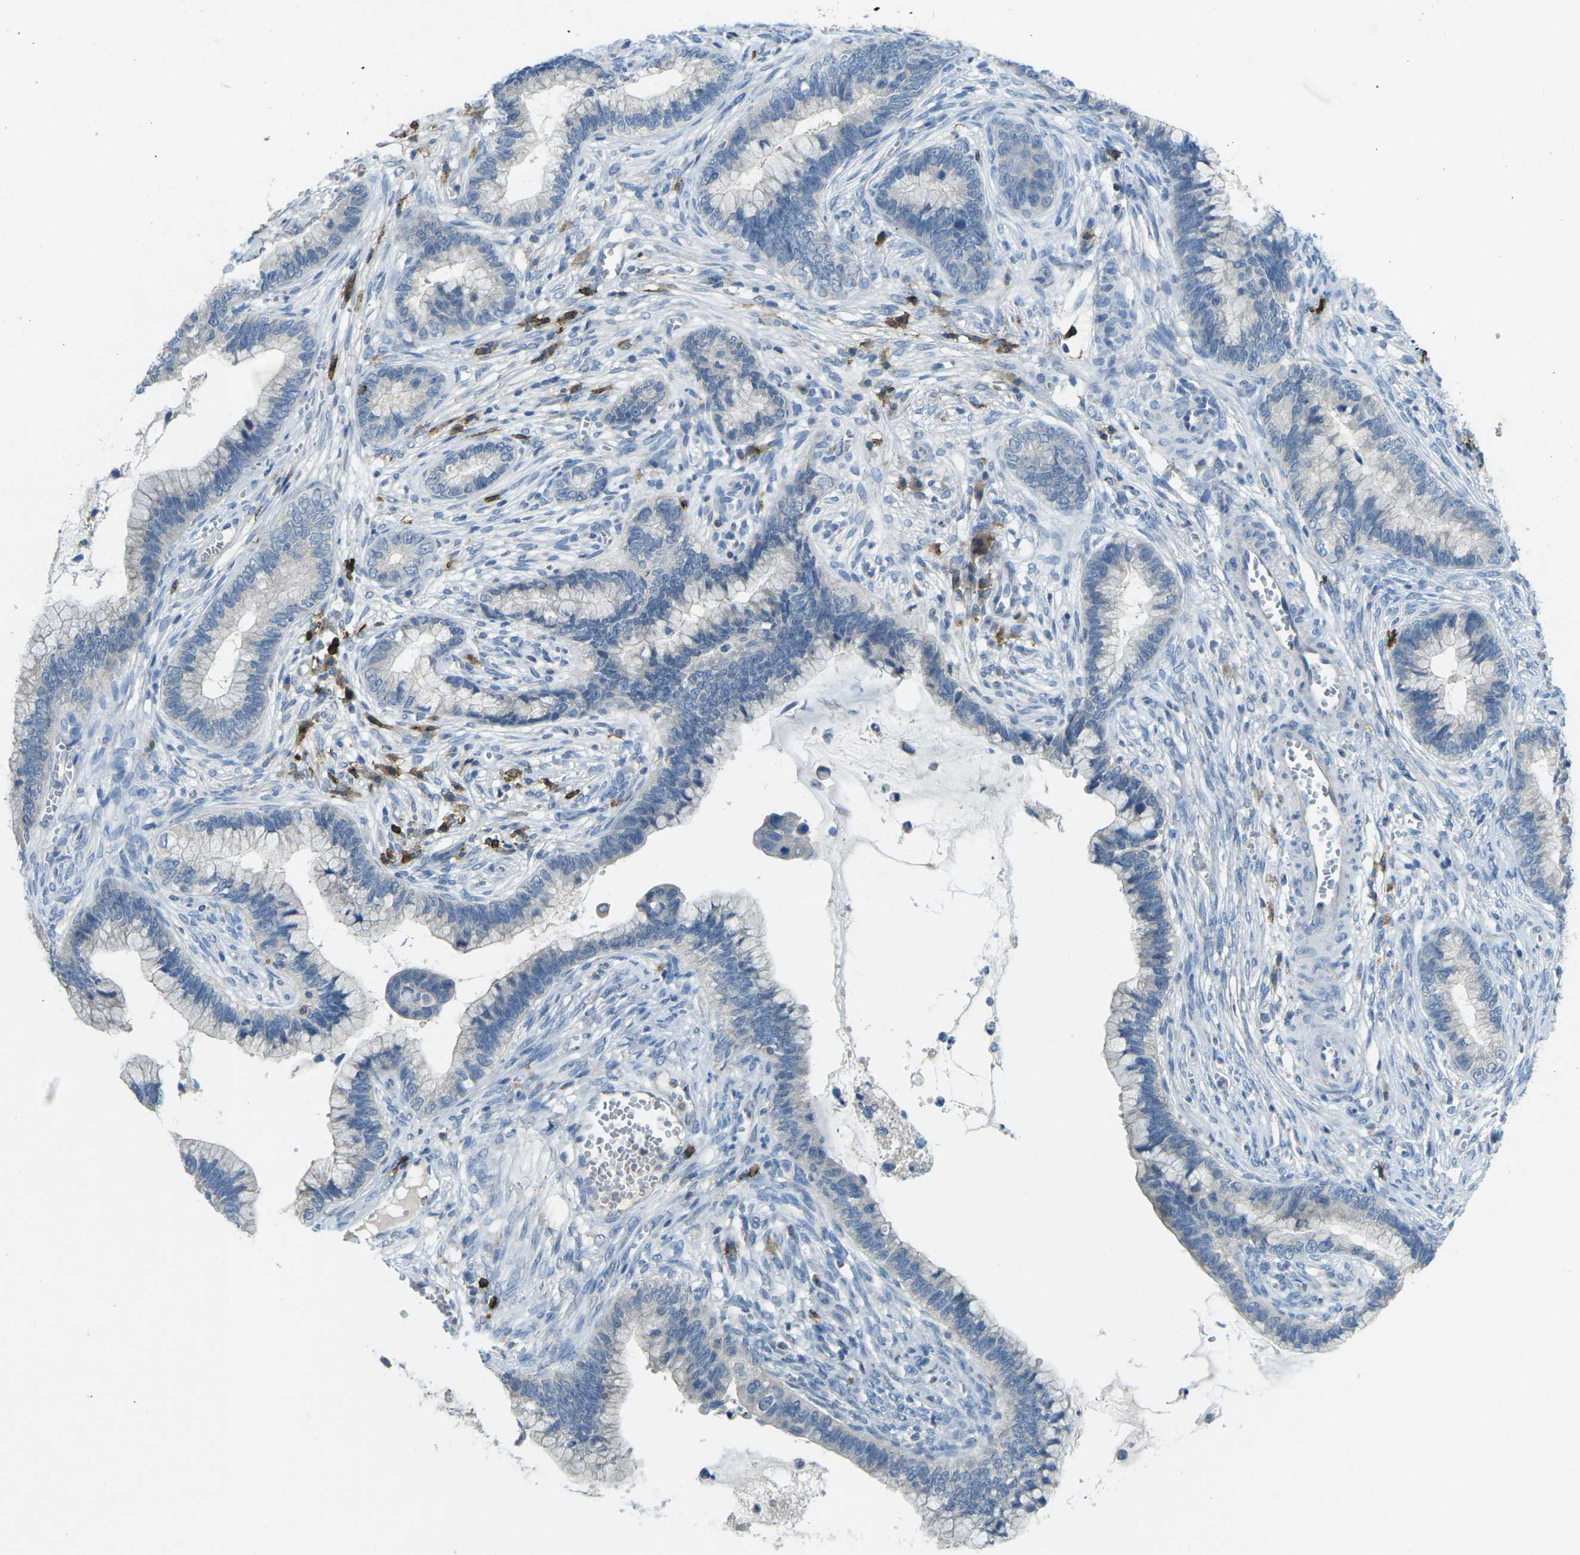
{"staining": {"intensity": "negative", "quantity": "none", "location": "none"}, "tissue": "cervical cancer", "cell_type": "Tumor cells", "image_type": "cancer", "snomed": [{"axis": "morphology", "description": "Adenocarcinoma, NOS"}, {"axis": "topography", "description": "Cervix"}], "caption": "High power microscopy micrograph of an immunohistochemistry image of cervical cancer (adenocarcinoma), revealing no significant expression in tumor cells.", "gene": "CD19", "patient": {"sex": "female", "age": 44}}